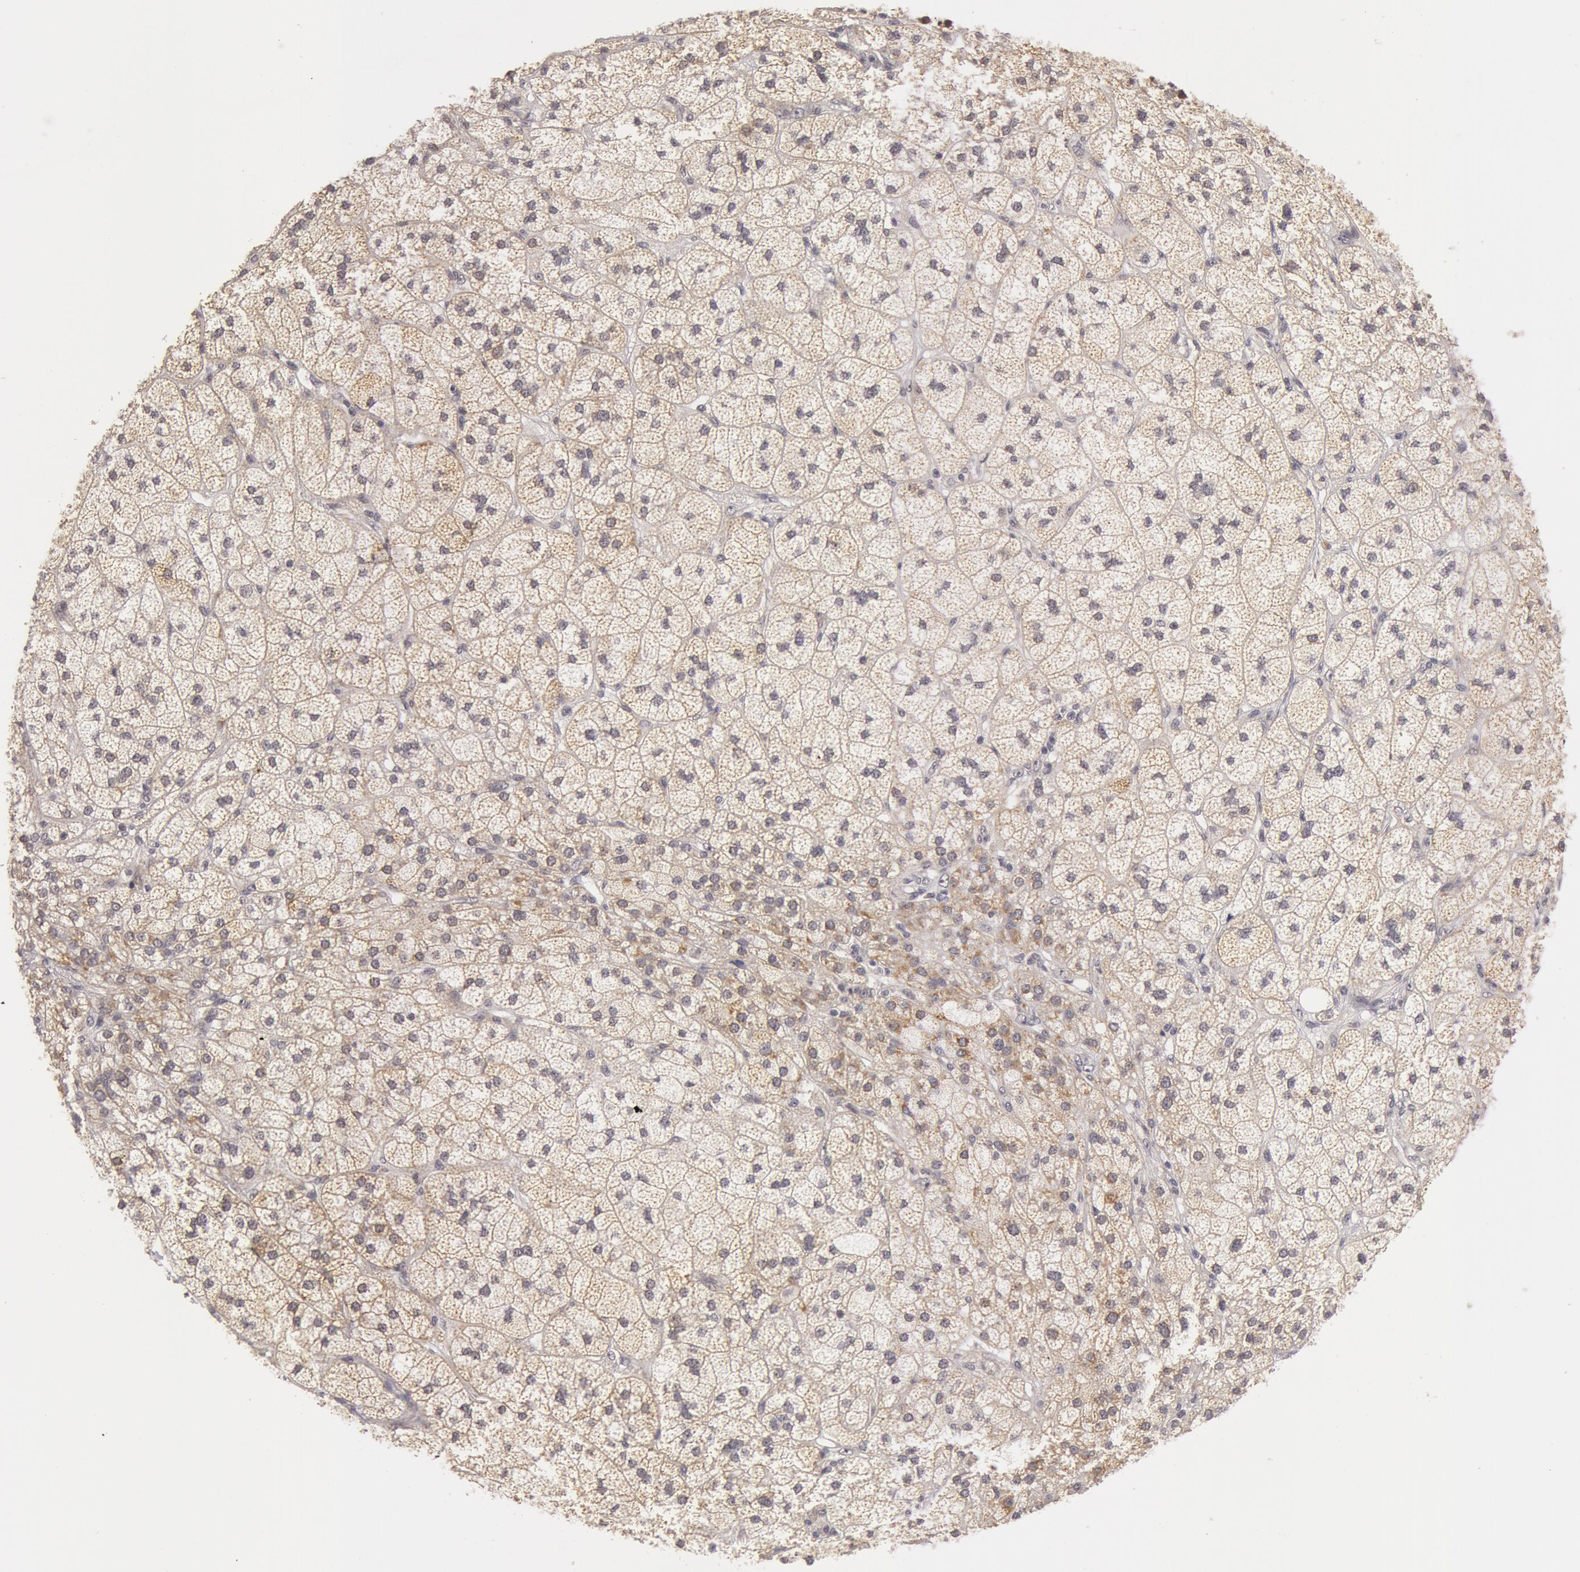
{"staining": {"intensity": "weak", "quantity": ">75%", "location": "cytoplasmic/membranous"}, "tissue": "adrenal gland", "cell_type": "Glandular cells", "image_type": "normal", "snomed": [{"axis": "morphology", "description": "Normal tissue, NOS"}, {"axis": "topography", "description": "Adrenal gland"}], "caption": "DAB immunohistochemical staining of normal human adrenal gland demonstrates weak cytoplasmic/membranous protein positivity in about >75% of glandular cells.", "gene": "SYTL4", "patient": {"sex": "female", "age": 60}}